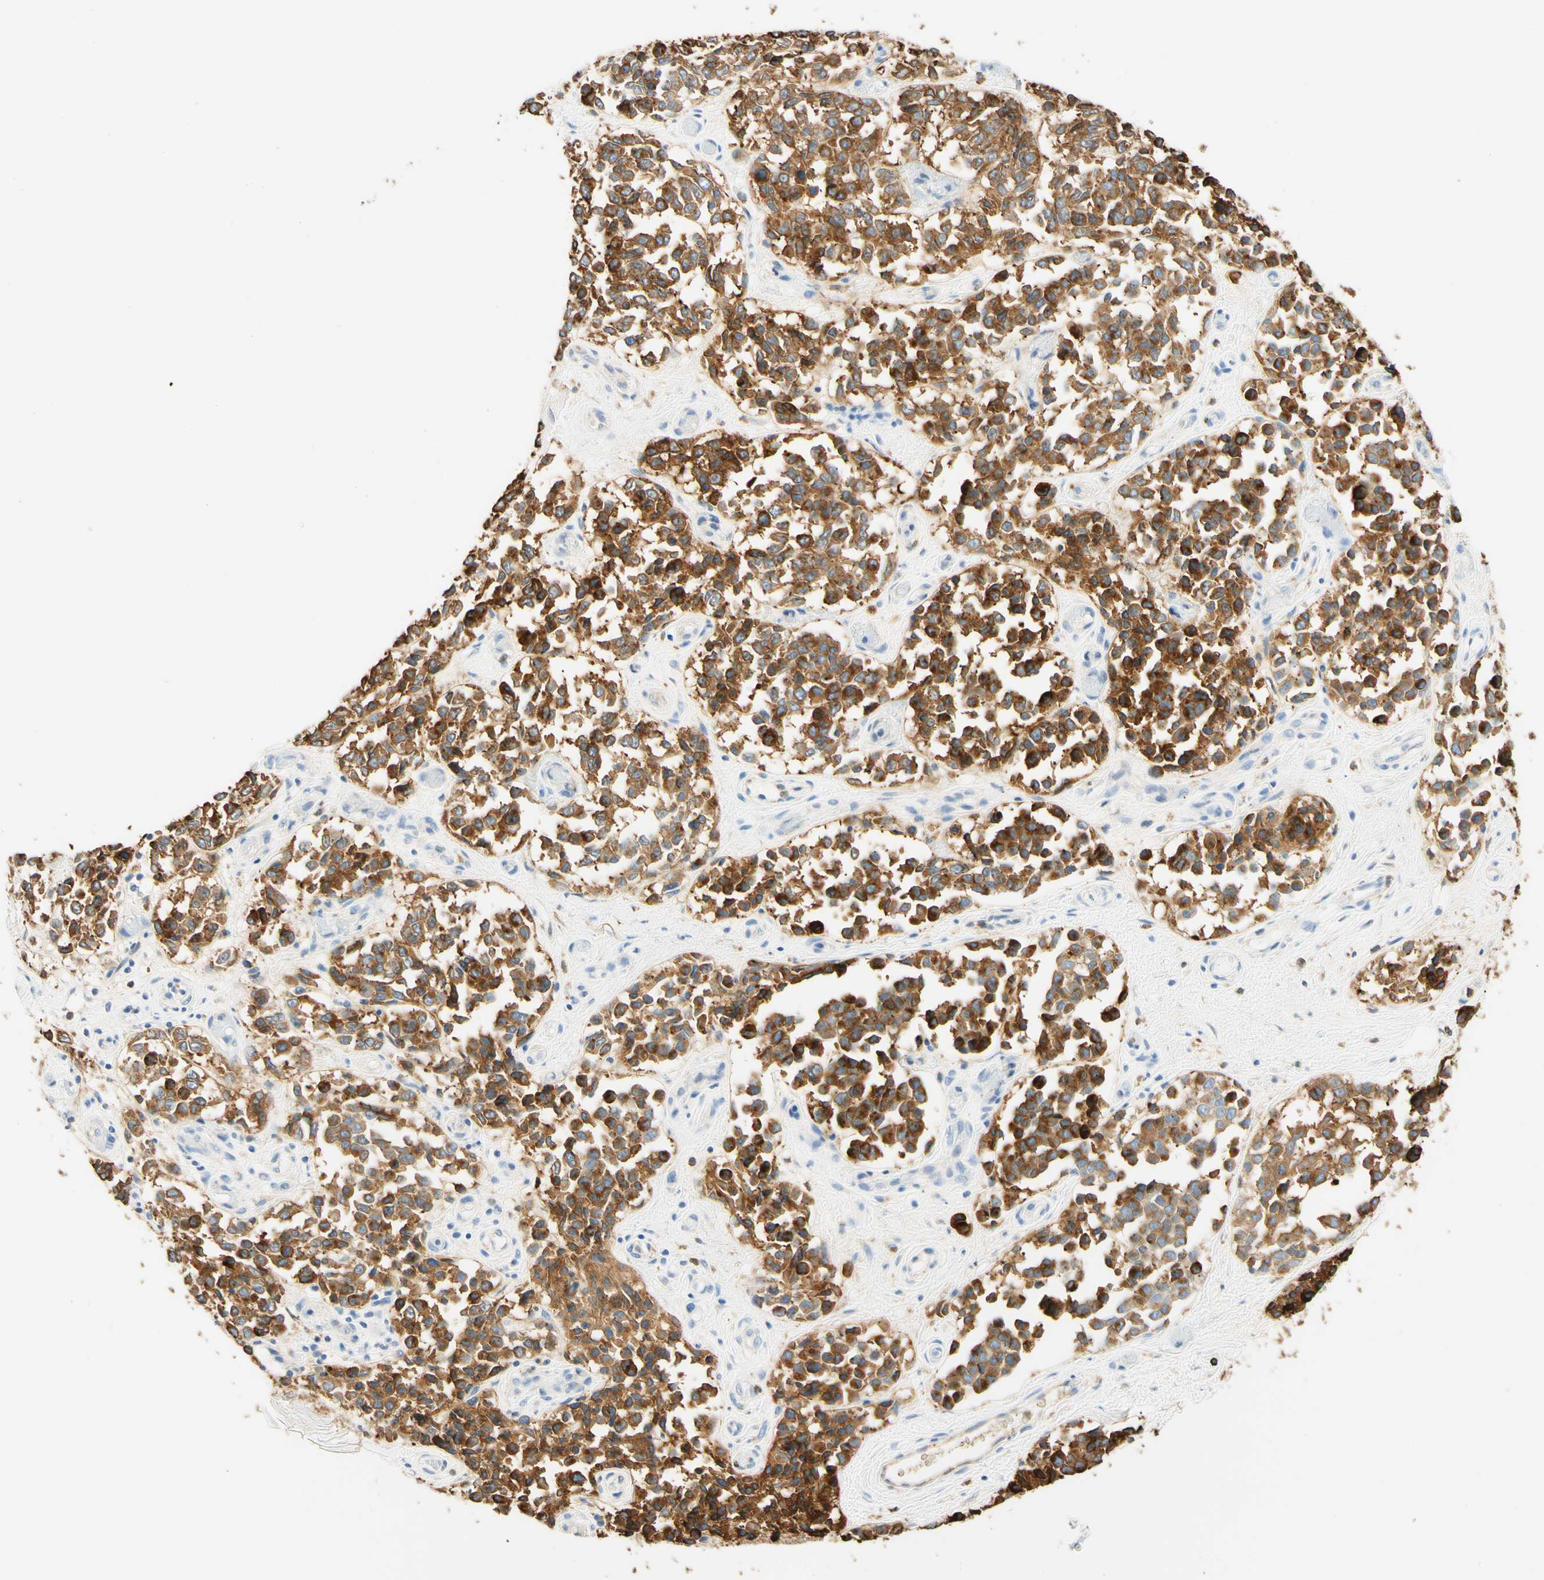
{"staining": {"intensity": "strong", "quantity": ">75%", "location": "cytoplasmic/membranous"}, "tissue": "melanoma", "cell_type": "Tumor cells", "image_type": "cancer", "snomed": [{"axis": "morphology", "description": "Malignant melanoma, NOS"}, {"axis": "topography", "description": "Skin"}], "caption": "IHC of human melanoma exhibits high levels of strong cytoplasmic/membranous expression in about >75% of tumor cells.", "gene": "CD63", "patient": {"sex": "female", "age": 64}}